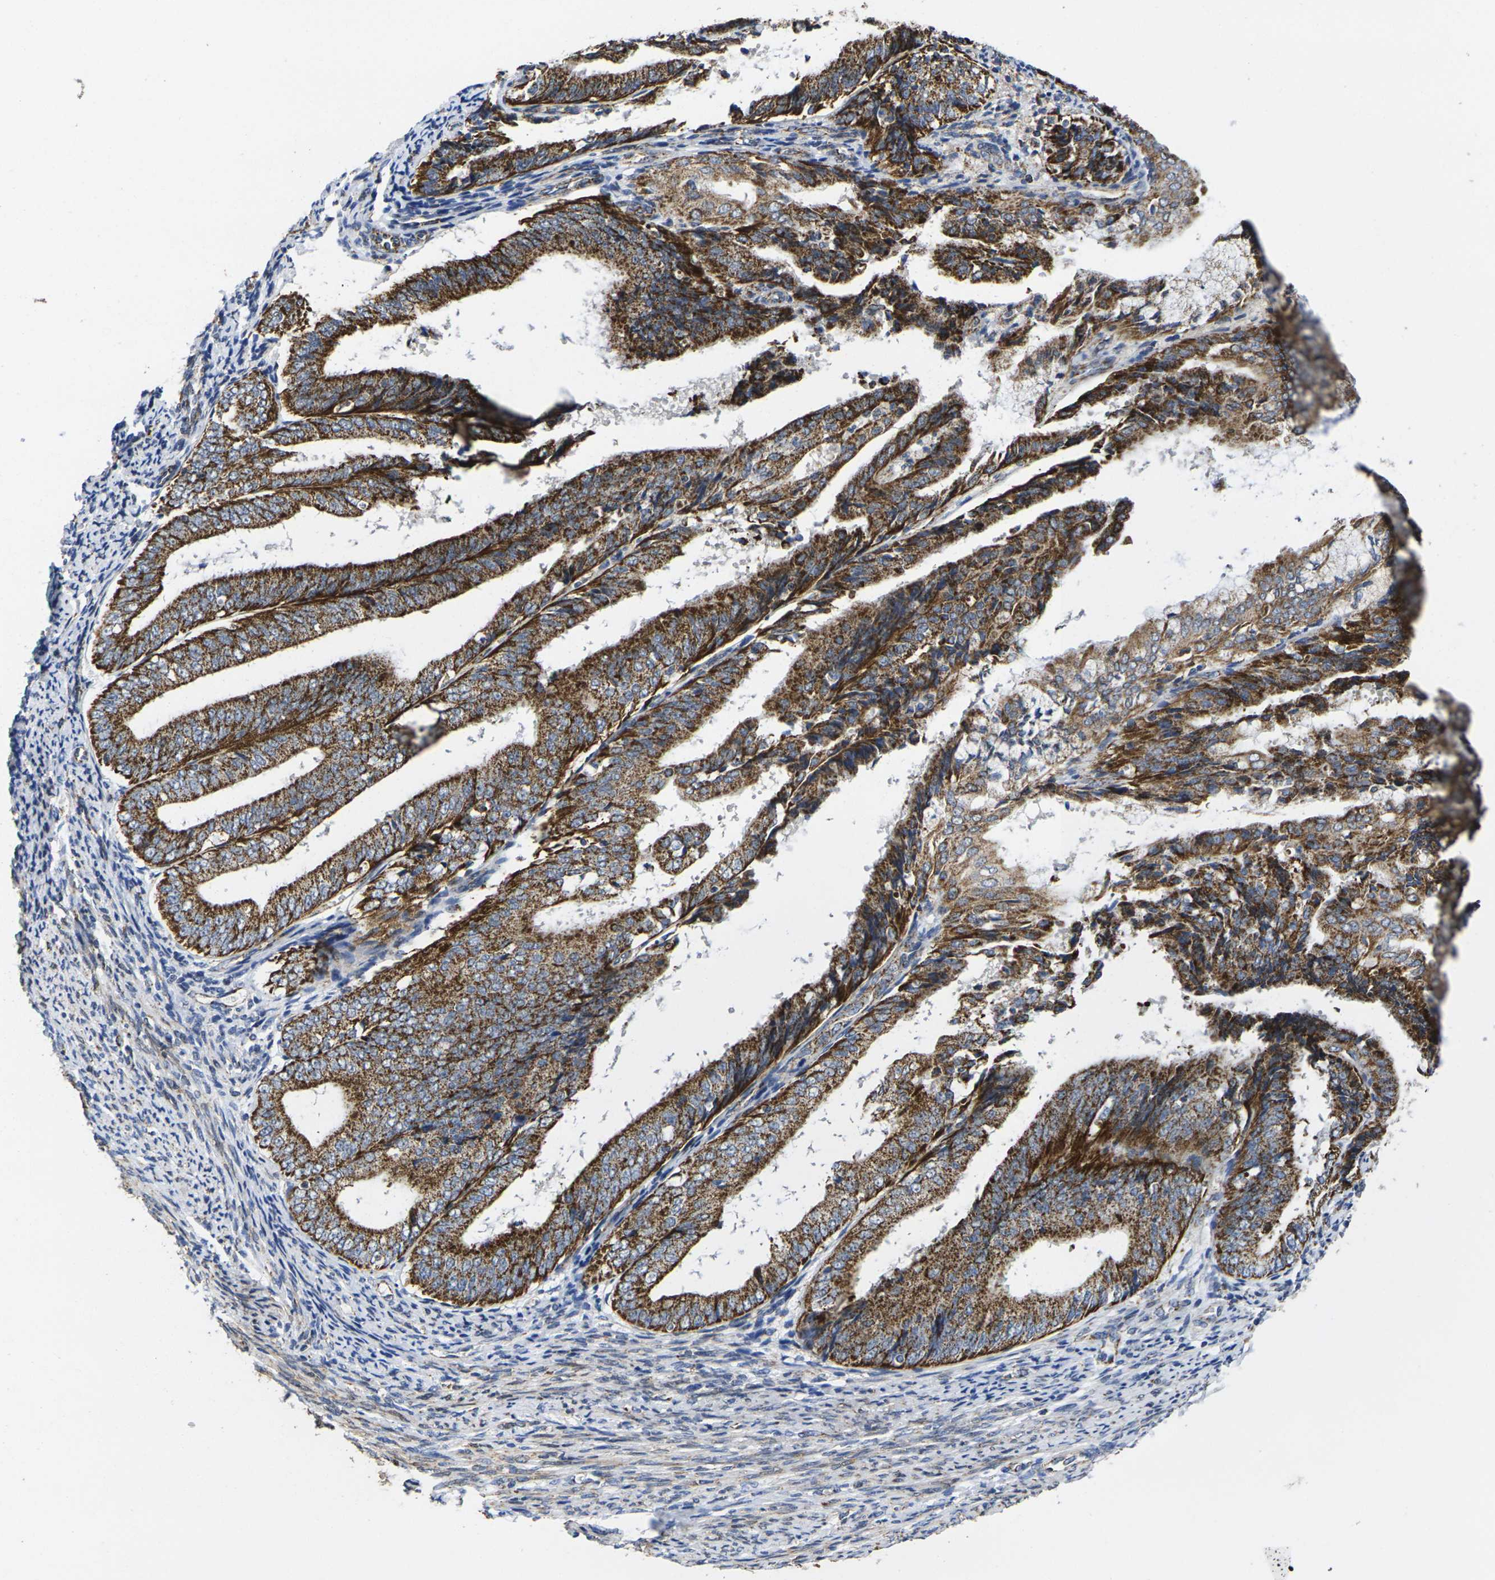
{"staining": {"intensity": "strong", "quantity": ">75%", "location": "cytoplasmic/membranous"}, "tissue": "endometrial cancer", "cell_type": "Tumor cells", "image_type": "cancer", "snomed": [{"axis": "morphology", "description": "Adenocarcinoma, NOS"}, {"axis": "topography", "description": "Endometrium"}], "caption": "Protein expression analysis of human endometrial cancer (adenocarcinoma) reveals strong cytoplasmic/membranous positivity in about >75% of tumor cells.", "gene": "P2RY11", "patient": {"sex": "female", "age": 63}}